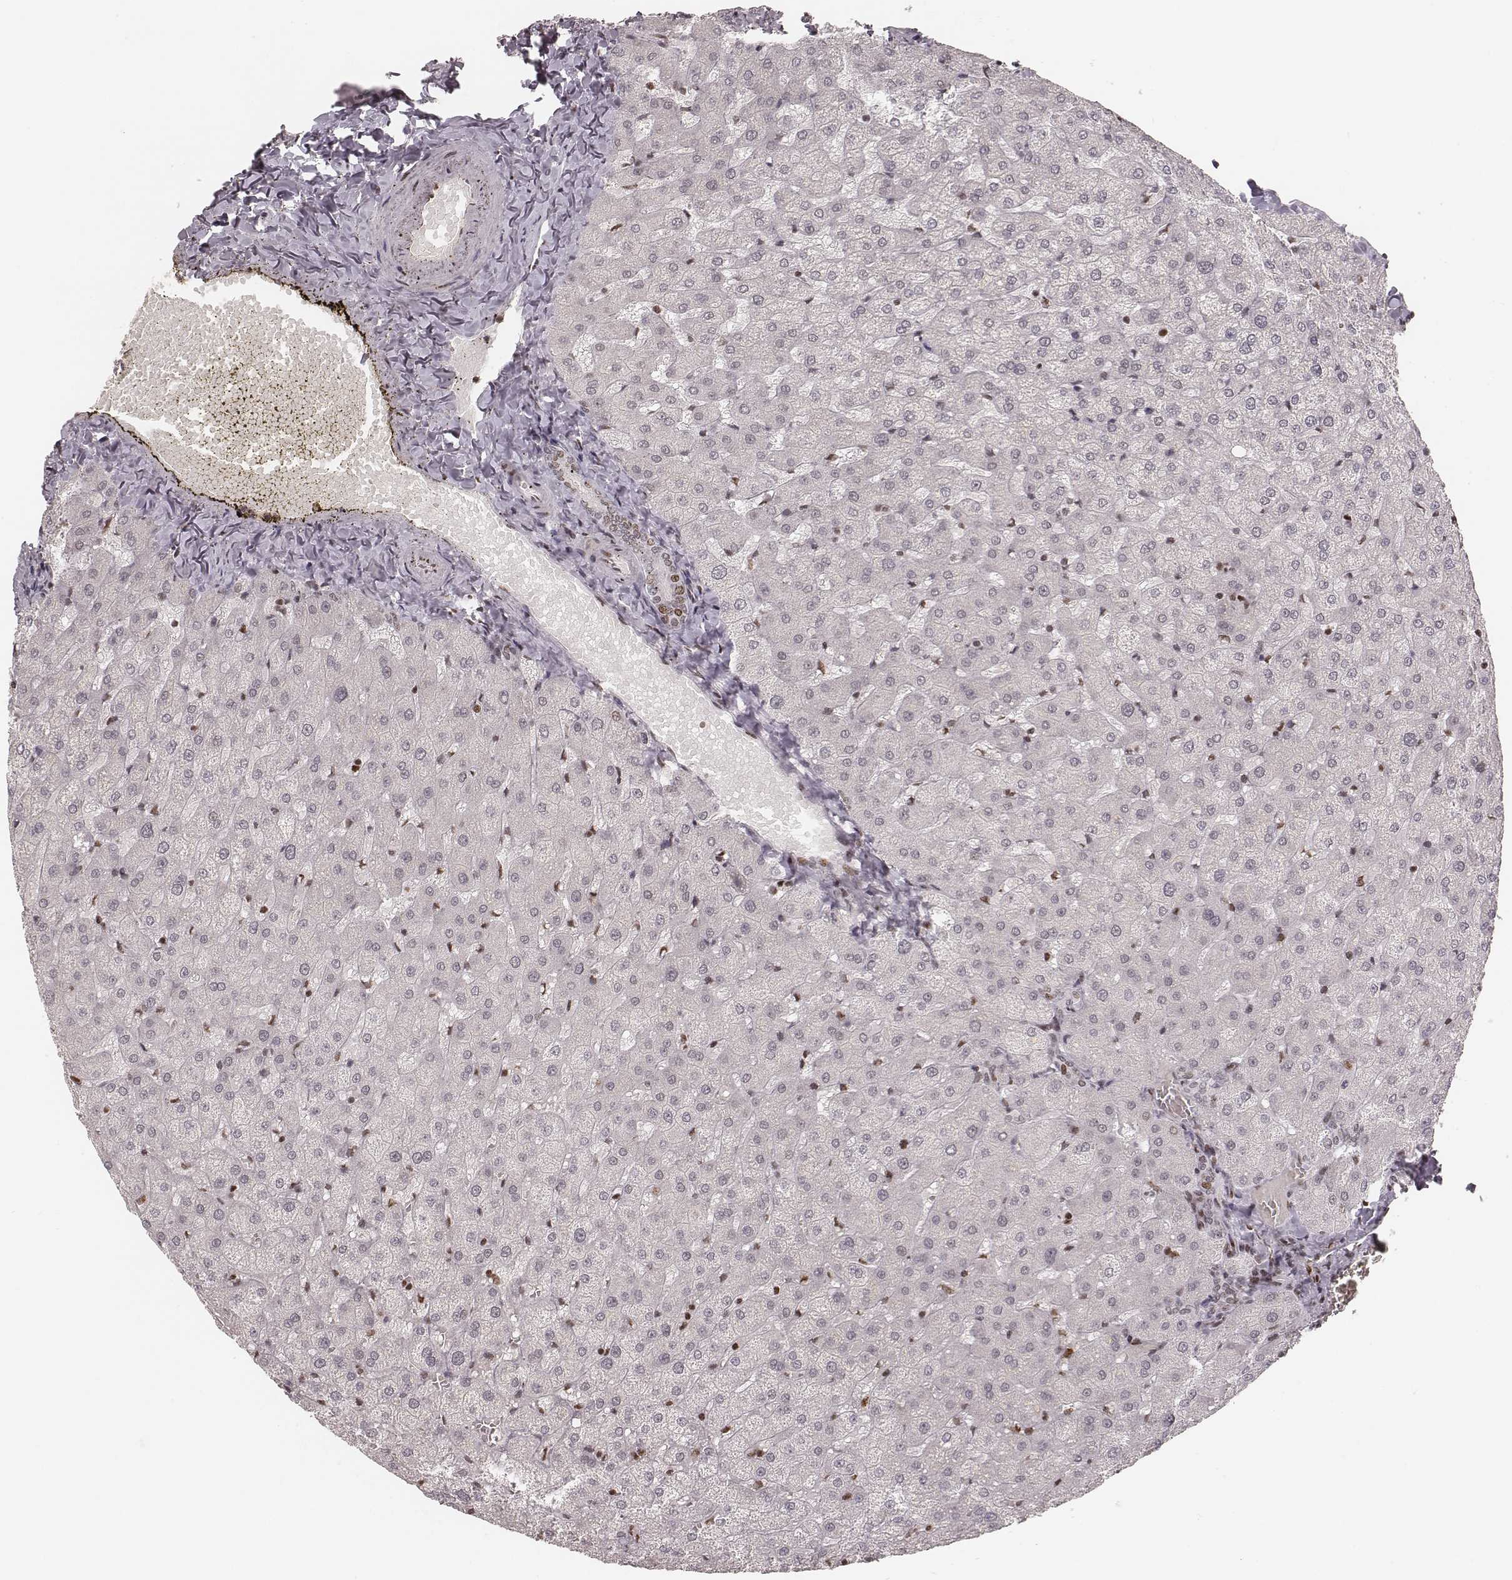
{"staining": {"intensity": "moderate", "quantity": ">75%", "location": "nuclear"}, "tissue": "liver", "cell_type": "Cholangiocytes", "image_type": "normal", "snomed": [{"axis": "morphology", "description": "Normal tissue, NOS"}, {"axis": "topography", "description": "Liver"}], "caption": "This photomicrograph exhibits immunohistochemistry (IHC) staining of benign human liver, with medium moderate nuclear positivity in about >75% of cholangiocytes.", "gene": "HNRNPC", "patient": {"sex": "female", "age": 50}}